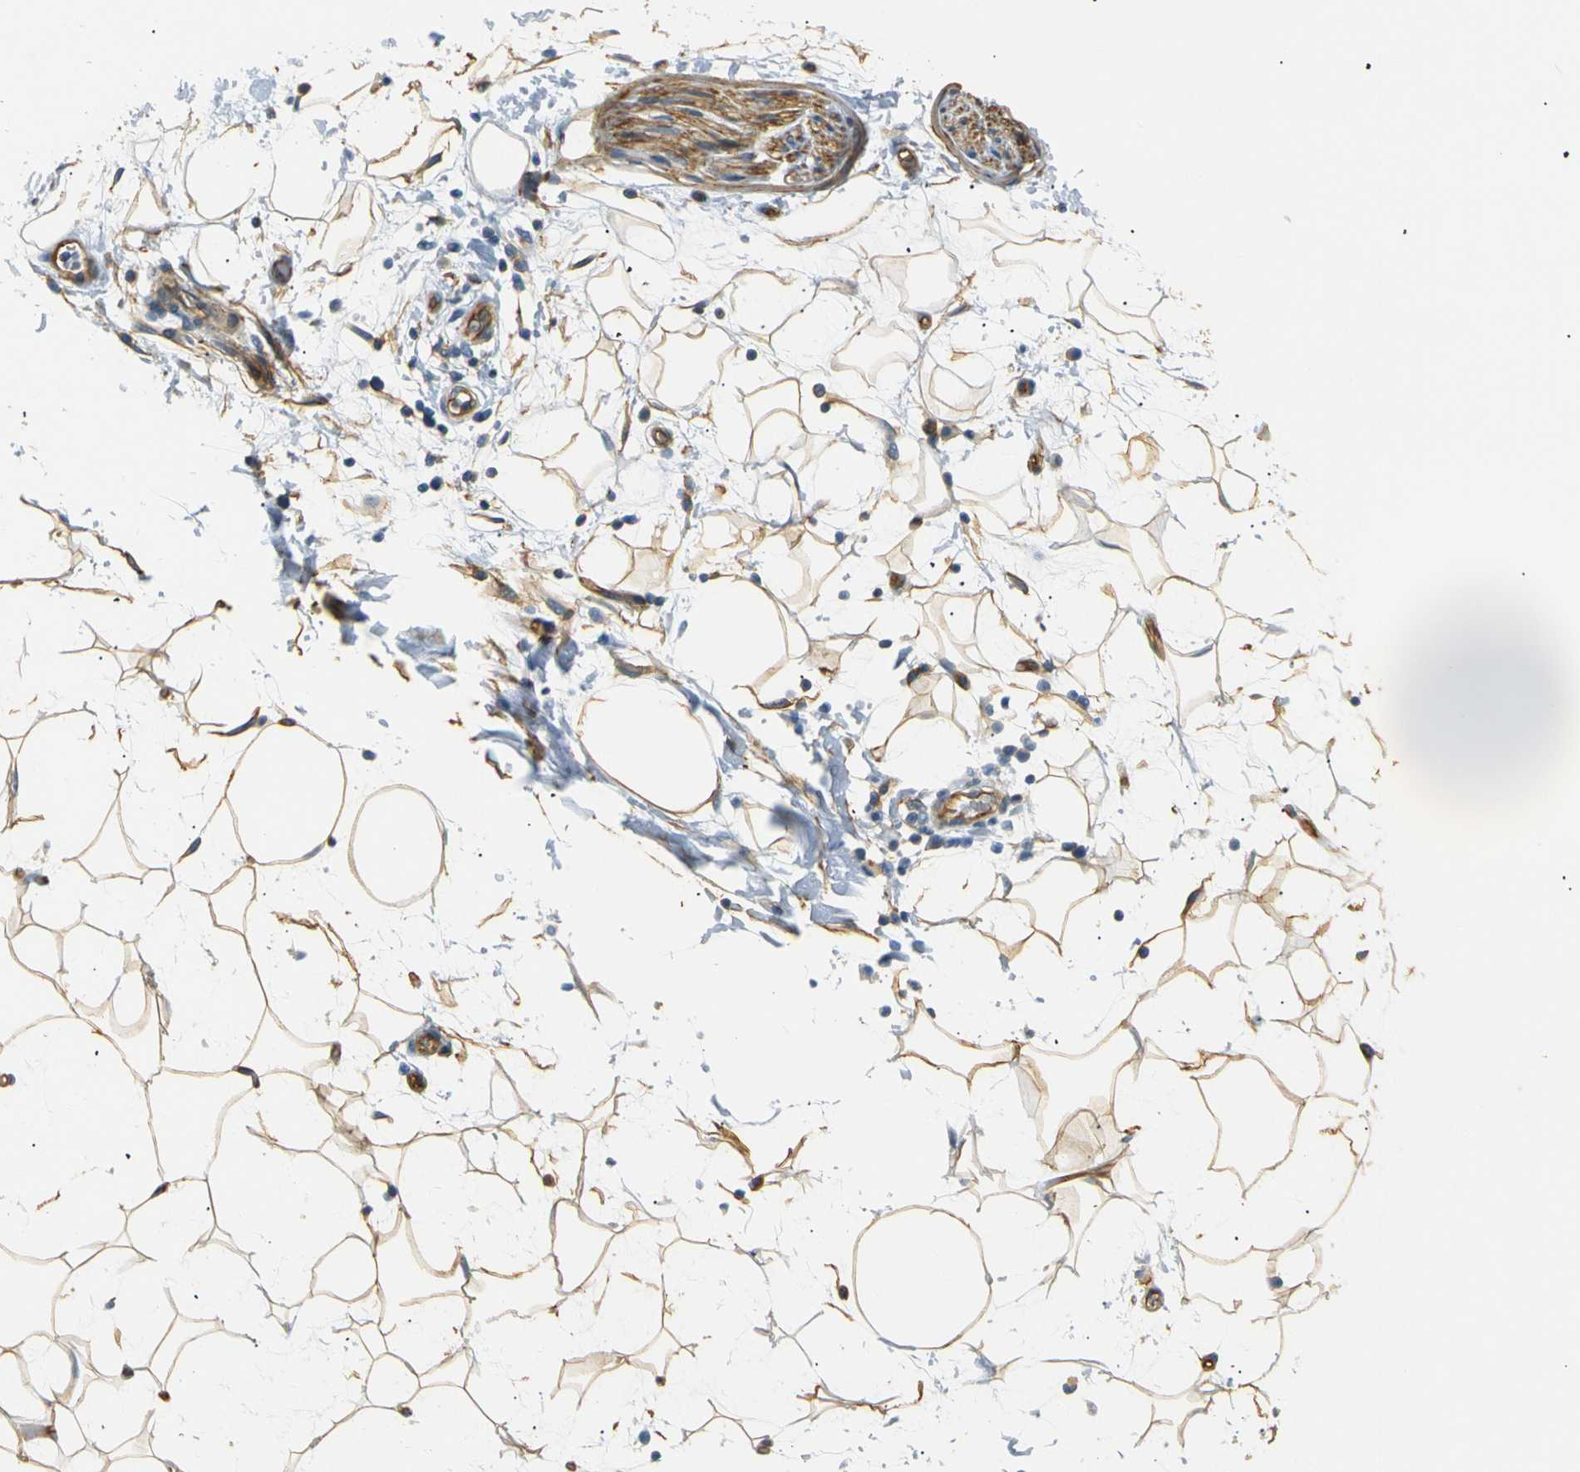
{"staining": {"intensity": "moderate", "quantity": ">75%", "location": "cytoplasmic/membranous"}, "tissue": "adipose tissue", "cell_type": "Adipocytes", "image_type": "normal", "snomed": [{"axis": "morphology", "description": "Normal tissue, NOS"}, {"axis": "topography", "description": "Soft tissue"}], "caption": "Immunohistochemical staining of benign adipose tissue displays moderate cytoplasmic/membranous protein expression in approximately >75% of adipocytes.", "gene": "SPTBN1", "patient": {"sex": "male", "age": 72}}